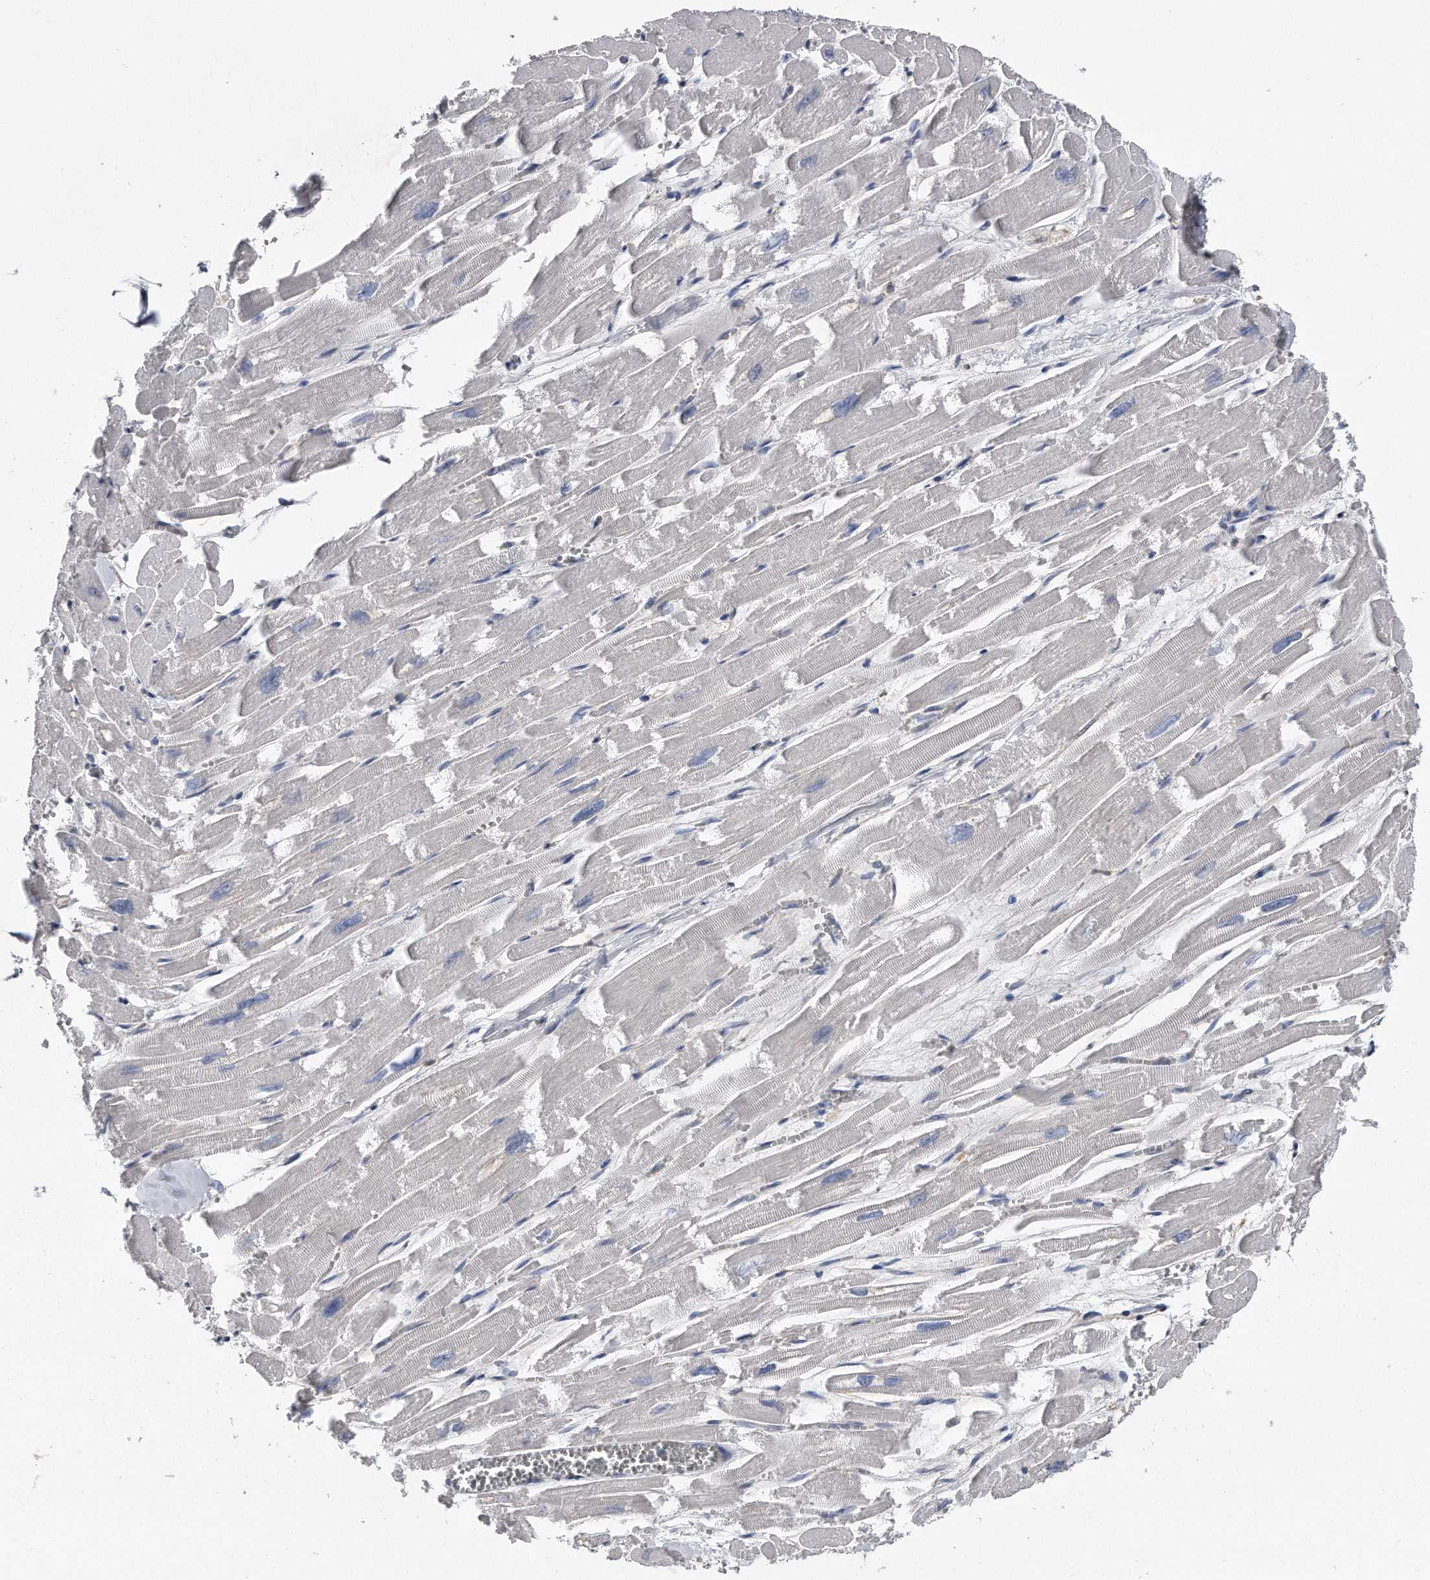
{"staining": {"intensity": "negative", "quantity": "none", "location": "none"}, "tissue": "heart muscle", "cell_type": "Cardiomyocytes", "image_type": "normal", "snomed": [{"axis": "morphology", "description": "Normal tissue, NOS"}, {"axis": "topography", "description": "Heart"}], "caption": "High magnification brightfield microscopy of normal heart muscle stained with DAB (brown) and counterstained with hematoxylin (blue): cardiomyocytes show no significant expression.", "gene": "KCND3", "patient": {"sex": "male", "age": 54}}